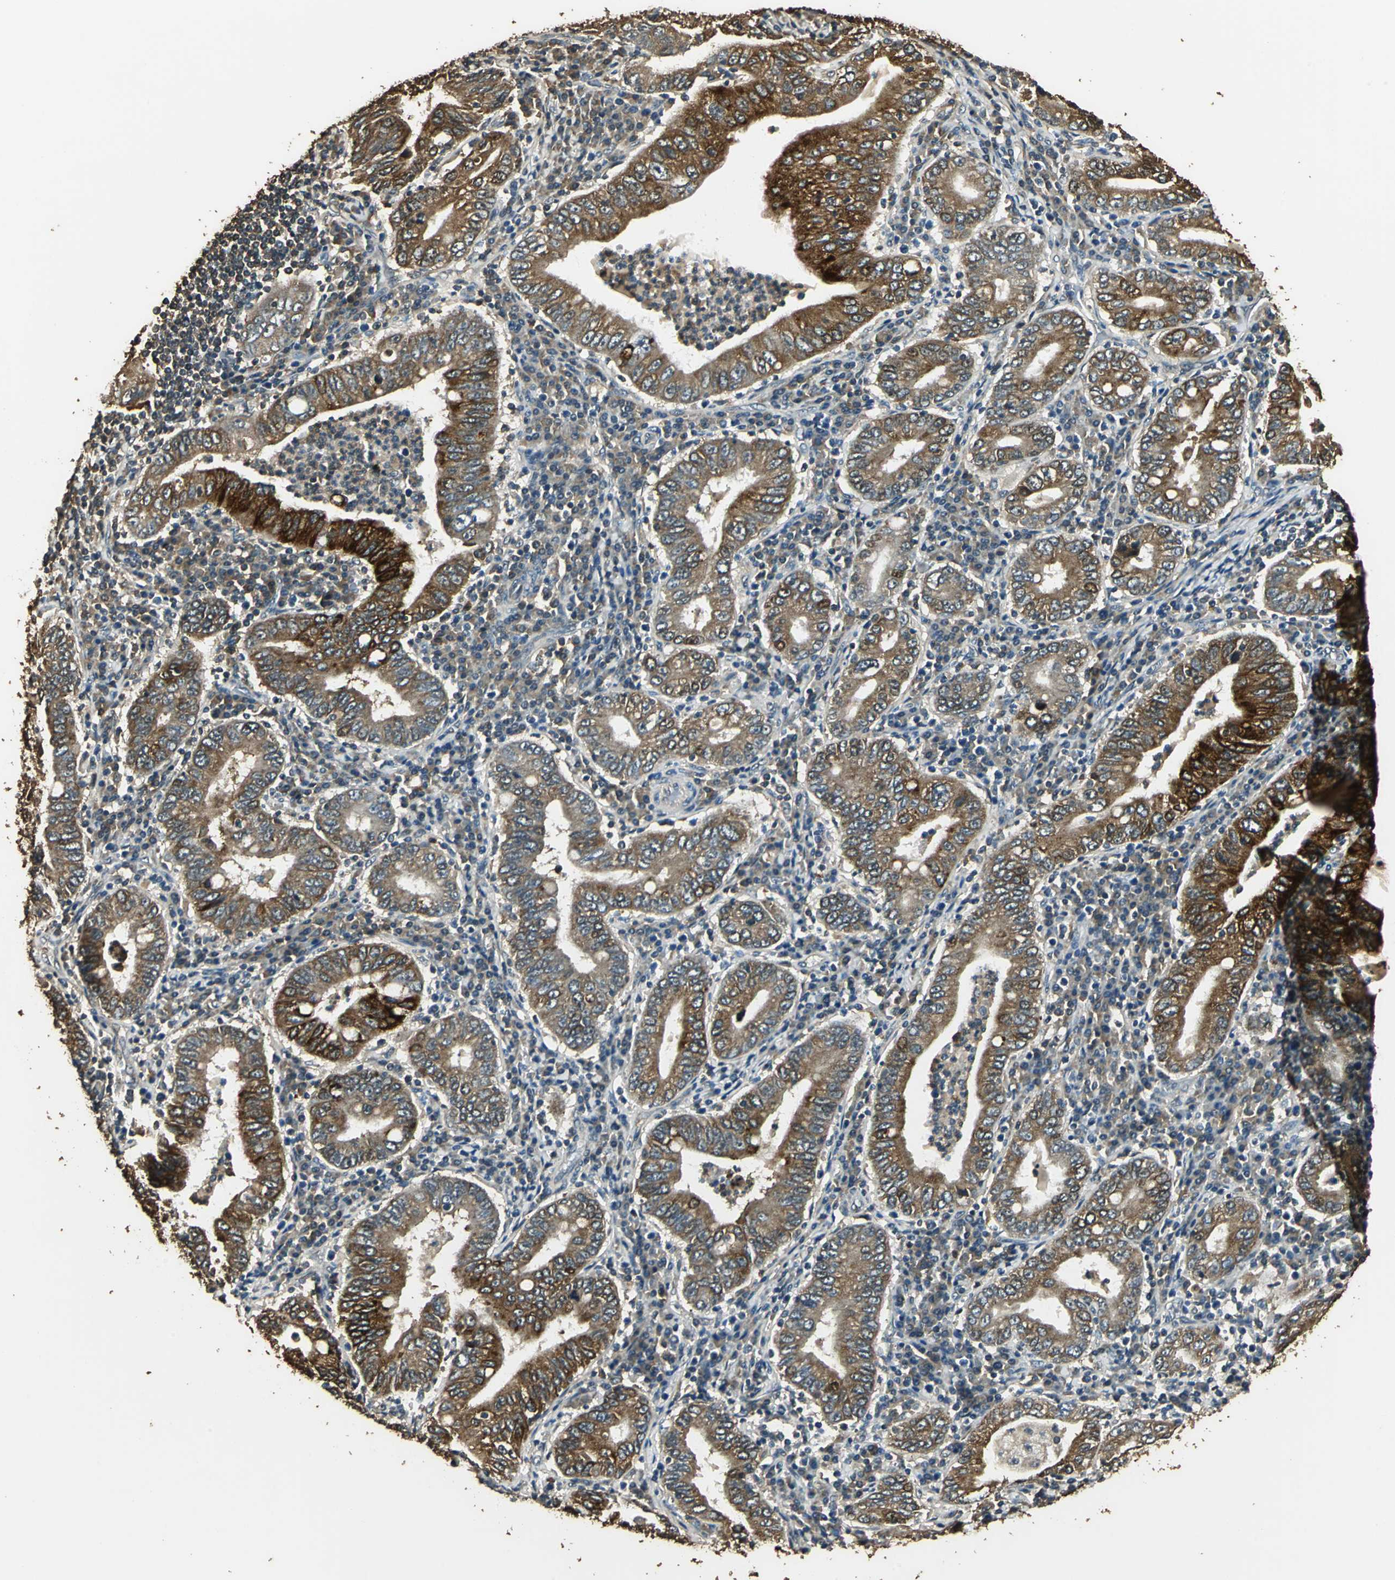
{"staining": {"intensity": "moderate", "quantity": ">75%", "location": "cytoplasmic/membranous"}, "tissue": "stomach cancer", "cell_type": "Tumor cells", "image_type": "cancer", "snomed": [{"axis": "morphology", "description": "Normal tissue, NOS"}, {"axis": "morphology", "description": "Adenocarcinoma, NOS"}, {"axis": "topography", "description": "Esophagus"}, {"axis": "topography", "description": "Stomach, upper"}, {"axis": "topography", "description": "Peripheral nerve tissue"}], "caption": "Moderate cytoplasmic/membranous staining for a protein is identified in about >75% of tumor cells of stomach cancer (adenocarcinoma) using IHC.", "gene": "TMPRSS4", "patient": {"sex": "male", "age": 62}}